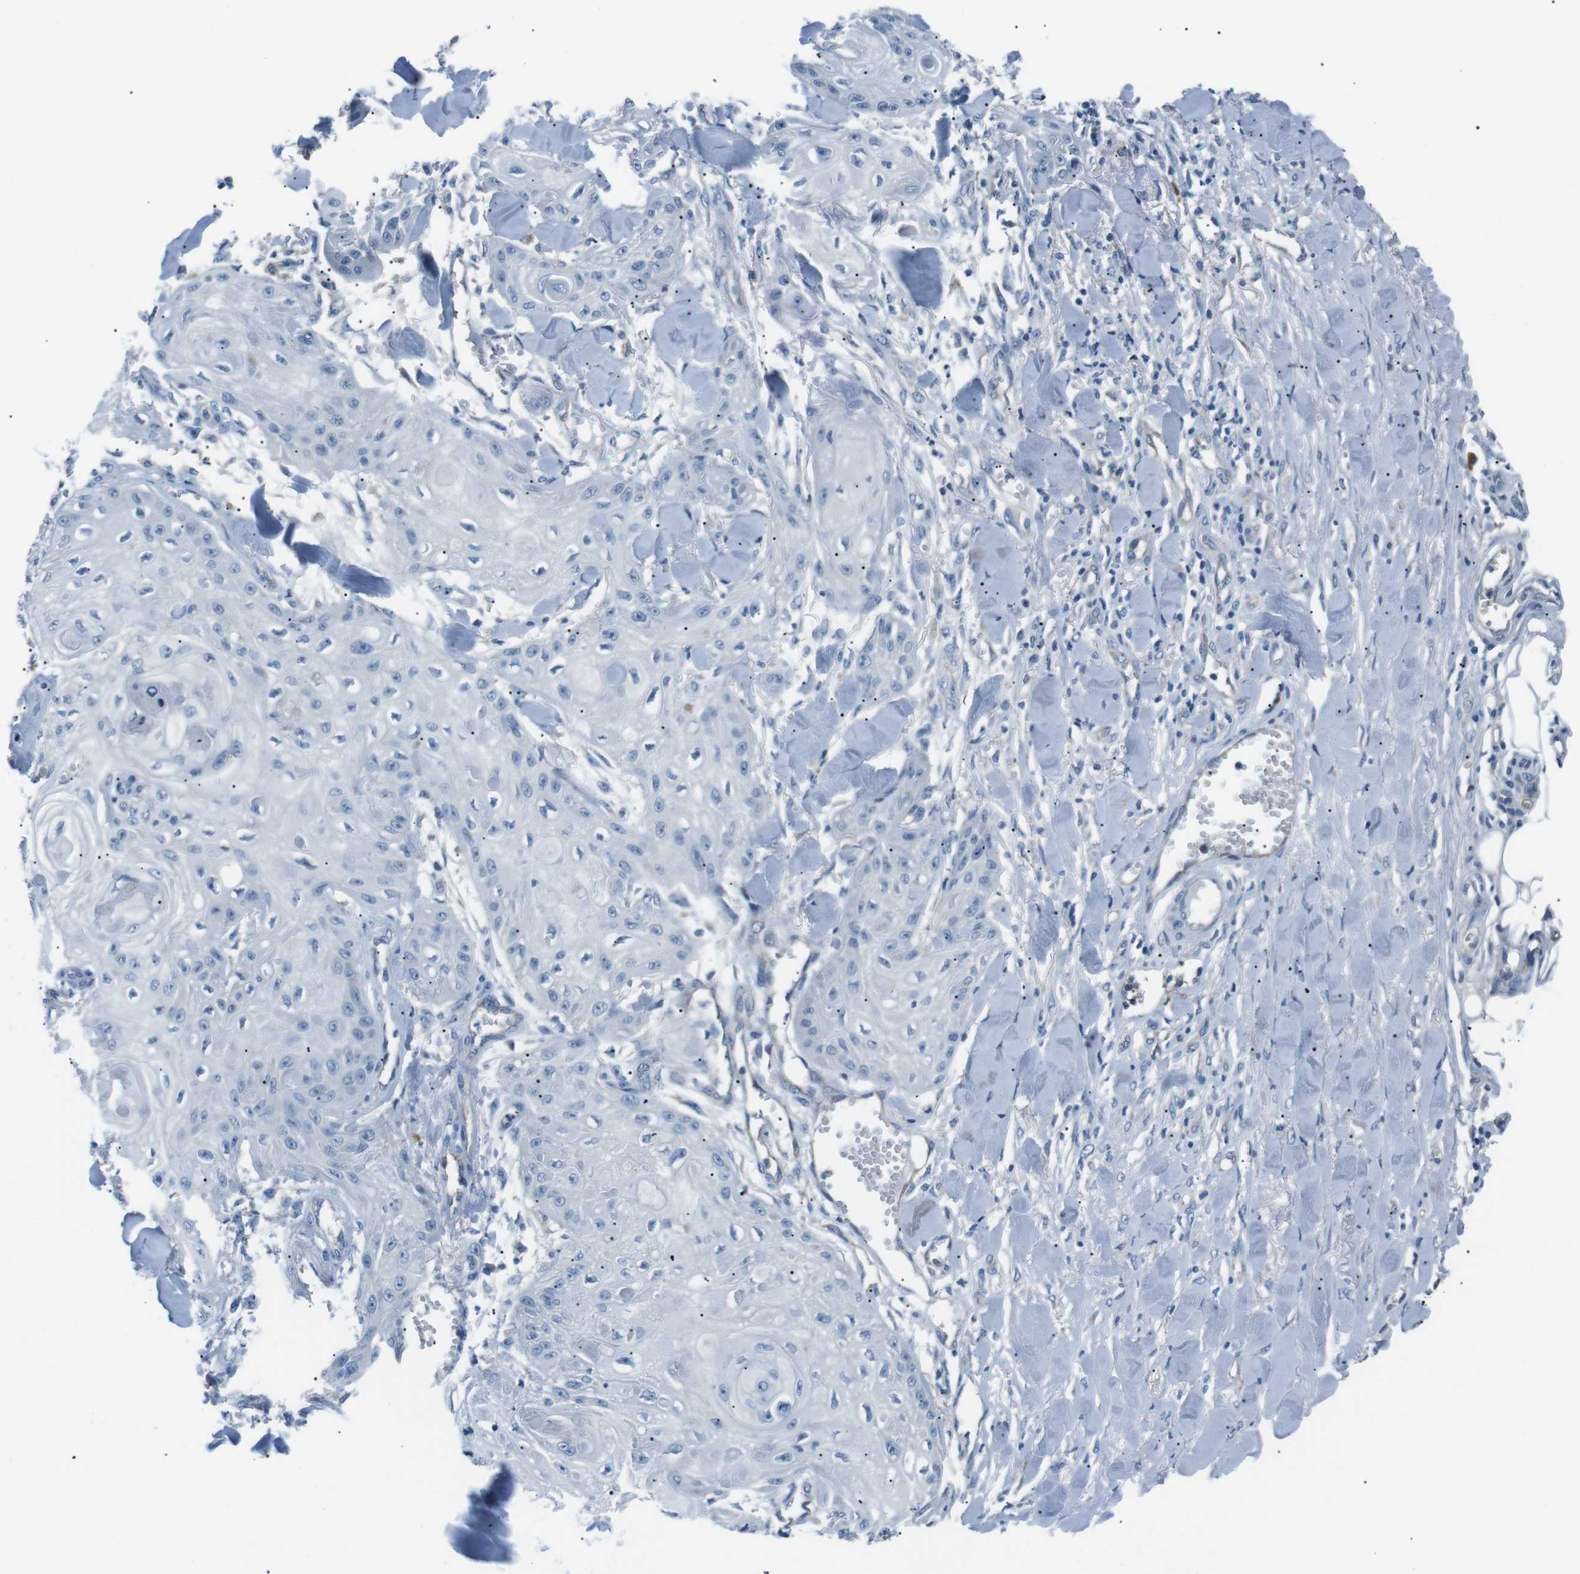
{"staining": {"intensity": "negative", "quantity": "none", "location": "none"}, "tissue": "skin cancer", "cell_type": "Tumor cells", "image_type": "cancer", "snomed": [{"axis": "morphology", "description": "Squamous cell carcinoma, NOS"}, {"axis": "topography", "description": "Skin"}], "caption": "Immunohistochemistry of skin cancer reveals no staining in tumor cells.", "gene": "CSF2RA", "patient": {"sex": "male", "age": 74}}